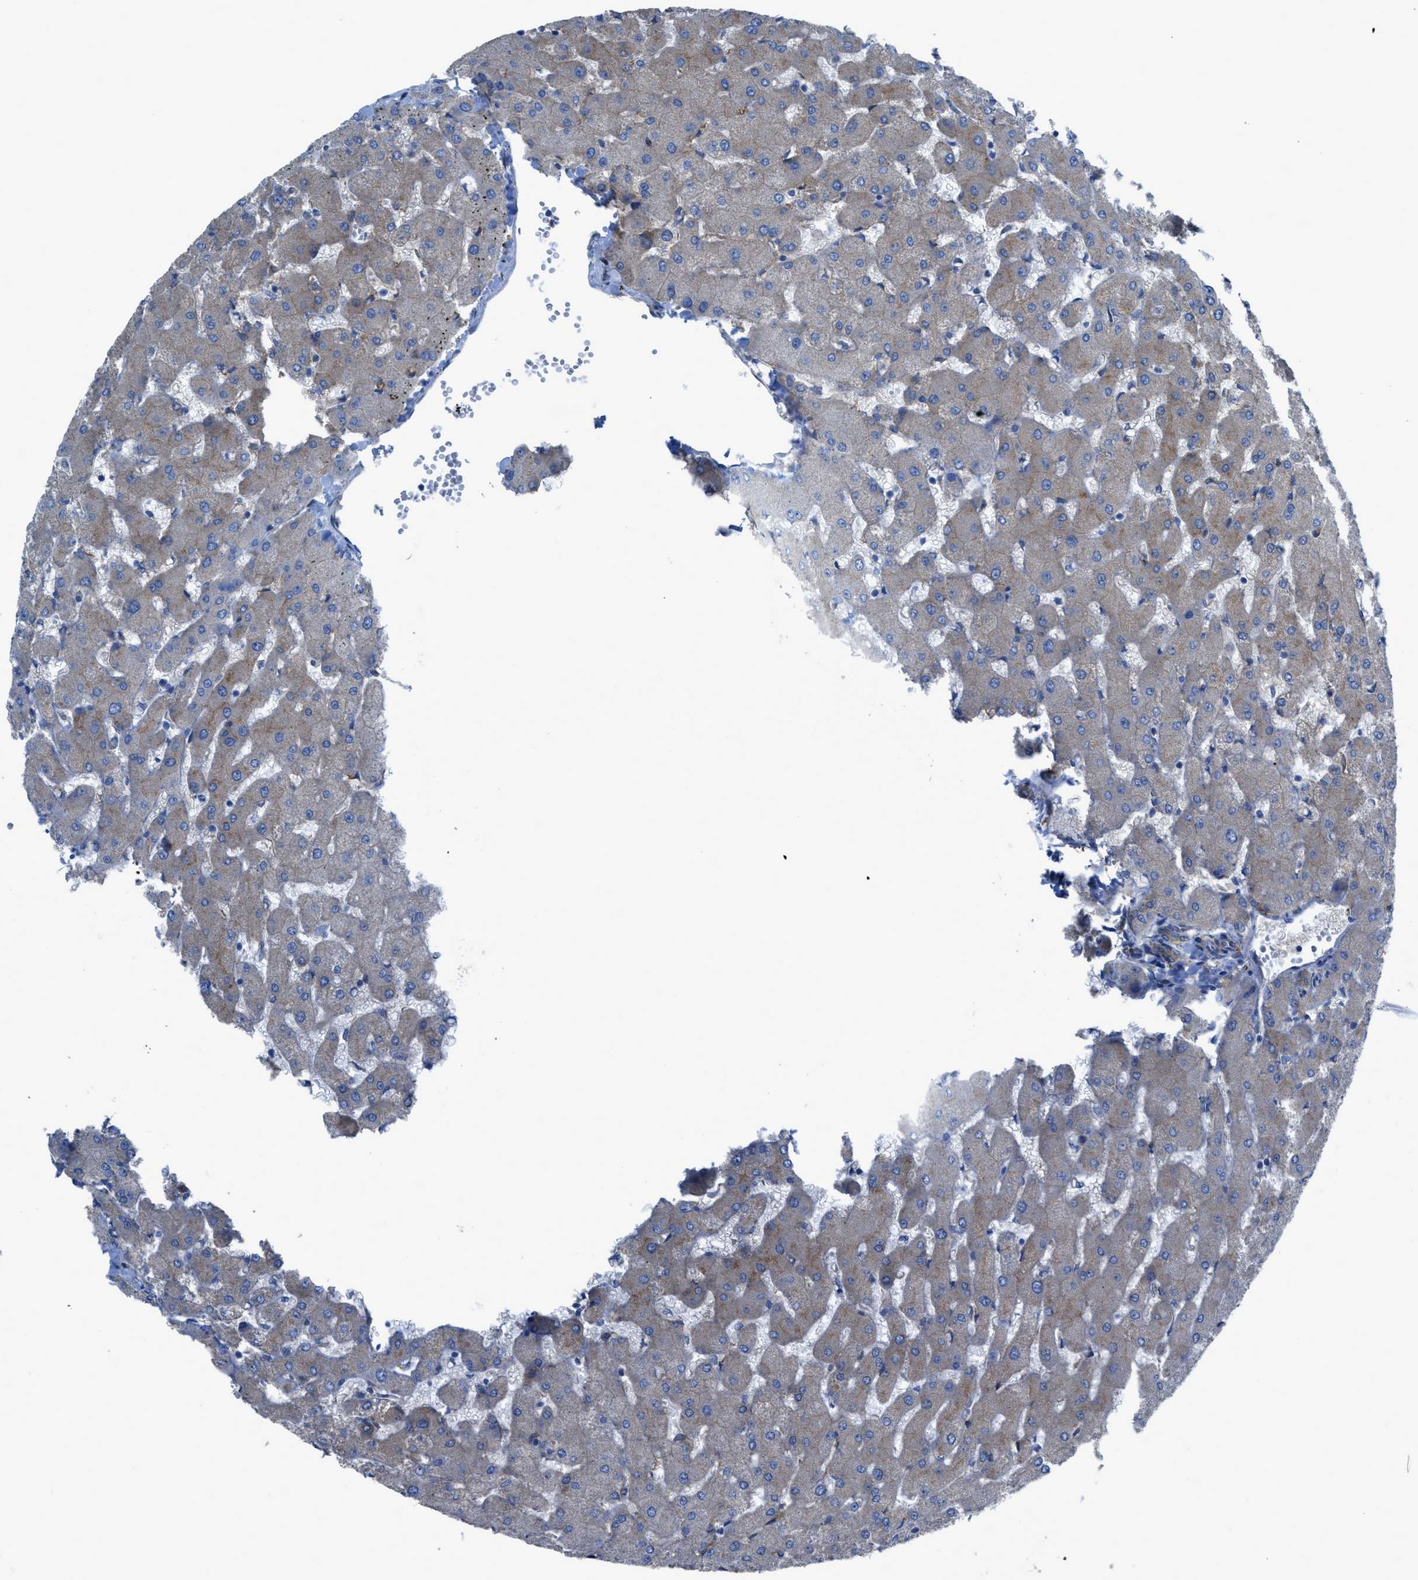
{"staining": {"intensity": "moderate", "quantity": "25%-75%", "location": "cytoplasmic/membranous"}, "tissue": "liver", "cell_type": "Cholangiocytes", "image_type": "normal", "snomed": [{"axis": "morphology", "description": "Normal tissue, NOS"}, {"axis": "topography", "description": "Liver"}], "caption": "Immunohistochemistry image of unremarkable liver: liver stained using IHC exhibits medium levels of moderate protein expression localized specifically in the cytoplasmic/membranous of cholangiocytes, appearing as a cytoplasmic/membranous brown color.", "gene": "EGFR", "patient": {"sex": "female", "age": 63}}